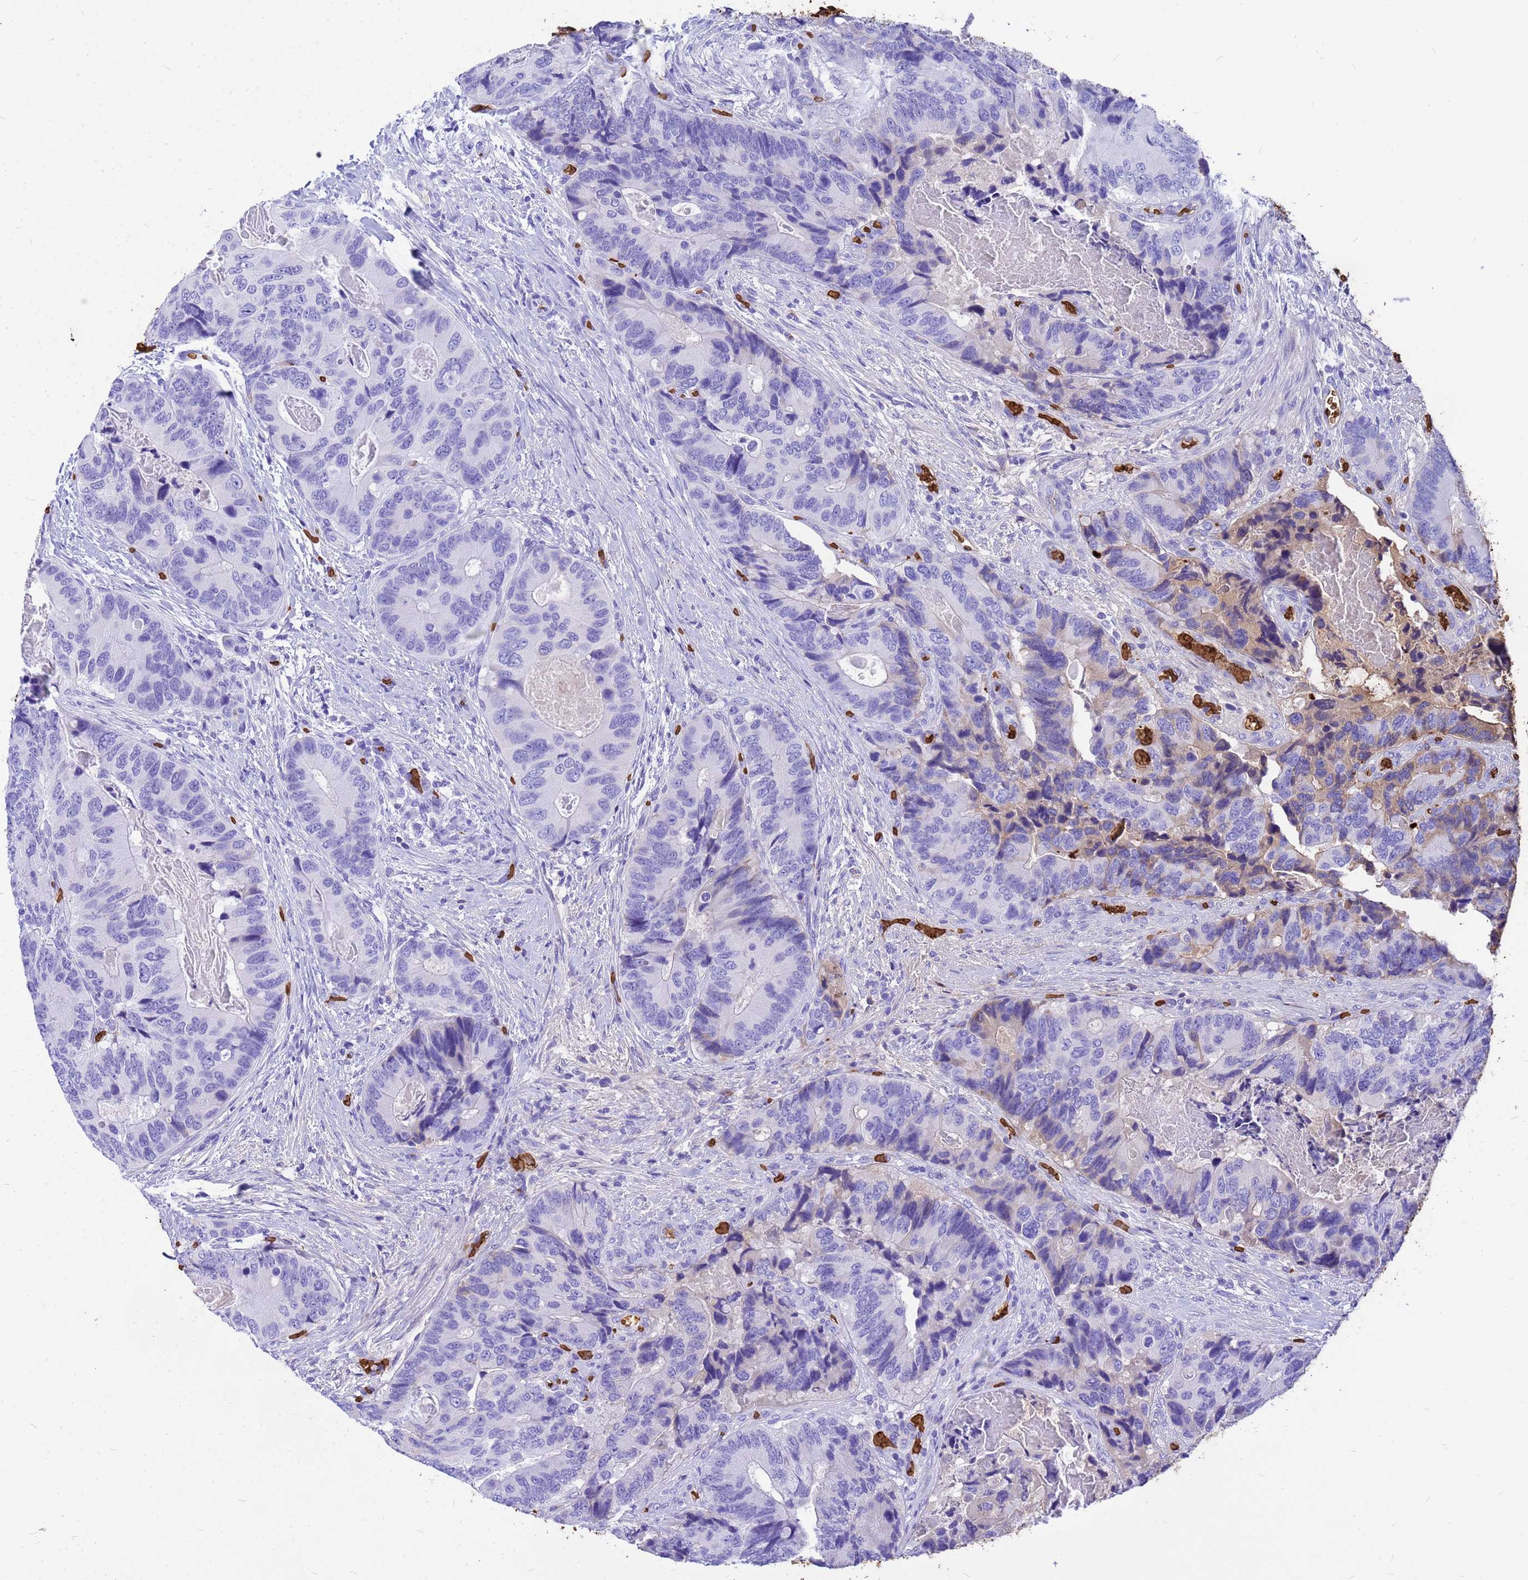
{"staining": {"intensity": "negative", "quantity": "none", "location": "none"}, "tissue": "colorectal cancer", "cell_type": "Tumor cells", "image_type": "cancer", "snomed": [{"axis": "morphology", "description": "Adenocarcinoma, NOS"}, {"axis": "topography", "description": "Colon"}], "caption": "Immunohistochemistry (IHC) of human colorectal cancer (adenocarcinoma) demonstrates no positivity in tumor cells. The staining was performed using DAB to visualize the protein expression in brown, while the nuclei were stained in blue with hematoxylin (Magnification: 20x).", "gene": "HBA2", "patient": {"sex": "male", "age": 84}}